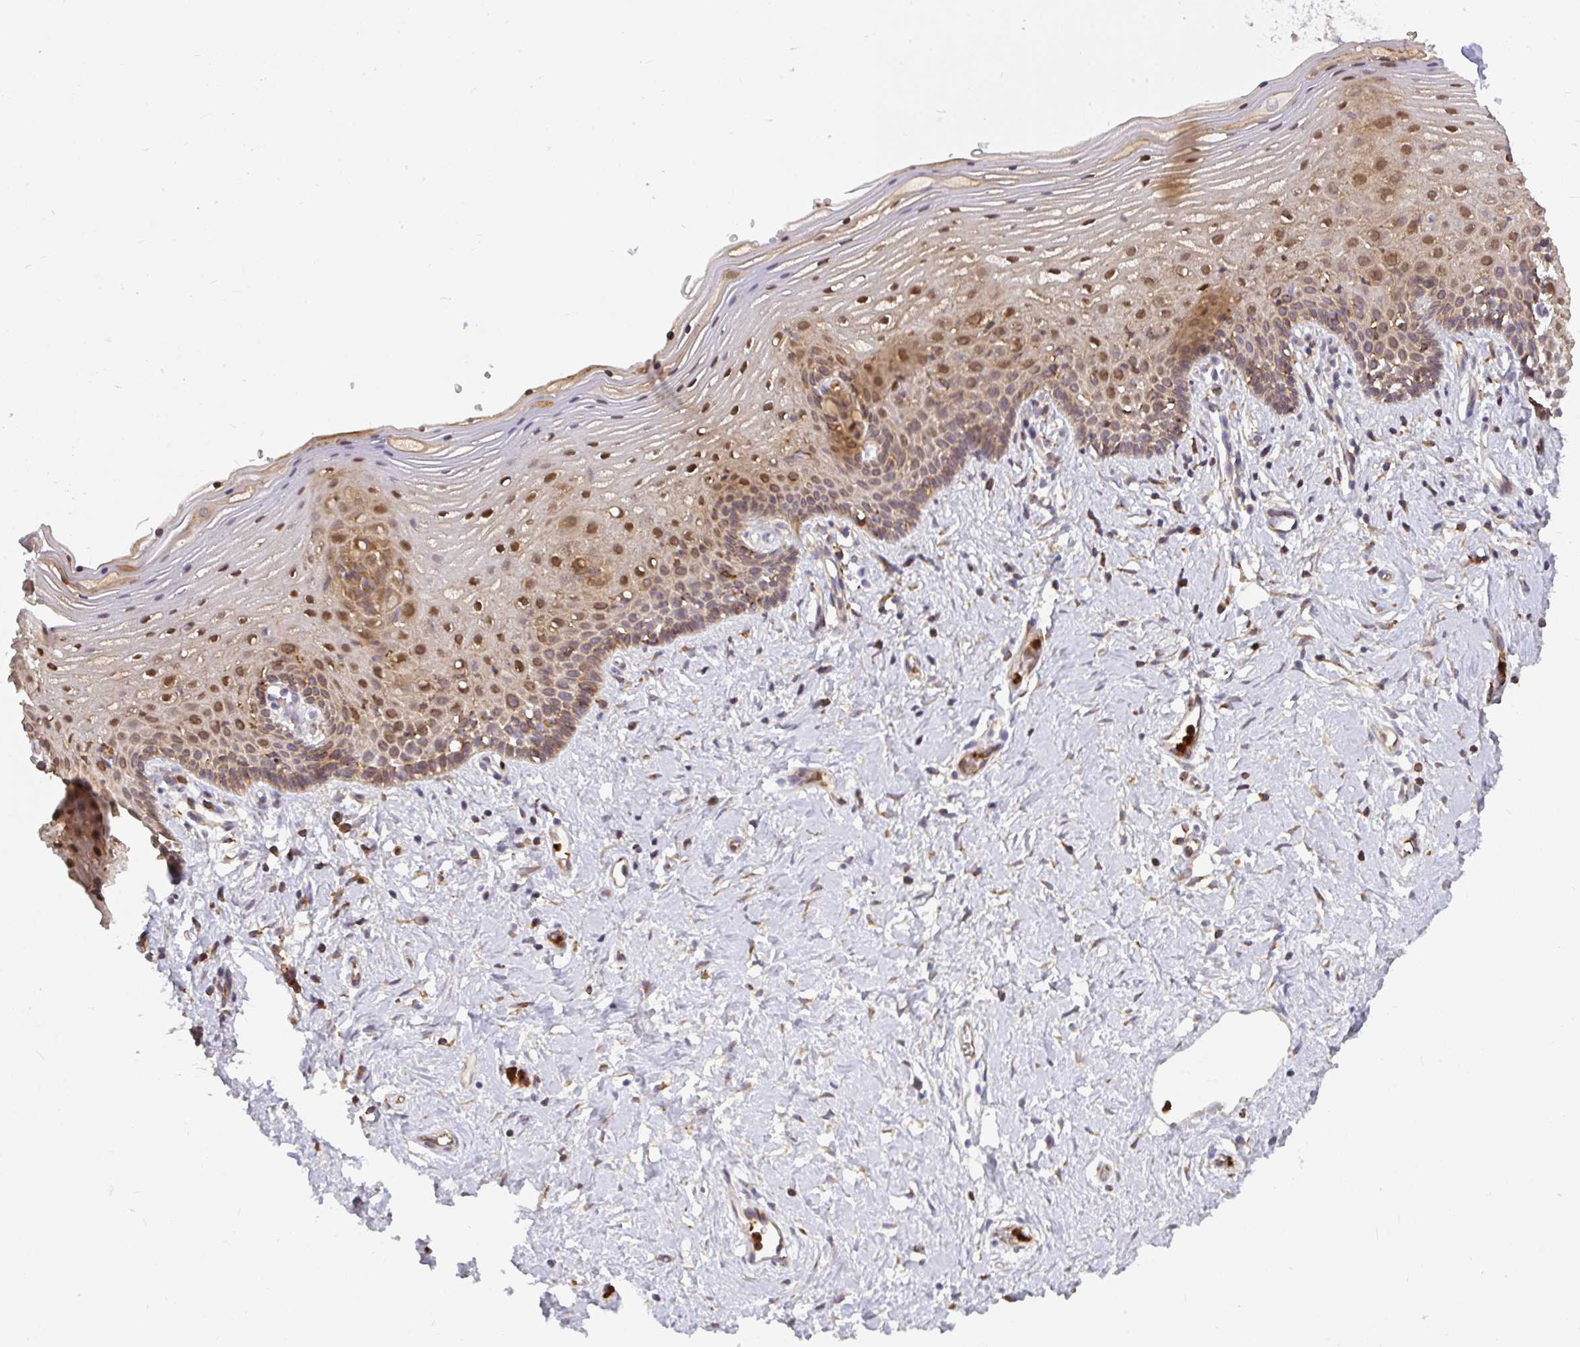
{"staining": {"intensity": "moderate", "quantity": ">75%", "location": "cytoplasmic/membranous,nuclear"}, "tissue": "vagina", "cell_type": "Squamous epithelial cells", "image_type": "normal", "snomed": [{"axis": "morphology", "description": "Normal tissue, NOS"}, {"axis": "topography", "description": "Vagina"}], "caption": "Vagina stained with immunohistochemistry (IHC) reveals moderate cytoplasmic/membranous,nuclear staining in approximately >75% of squamous epithelial cells.", "gene": "CSF3R", "patient": {"sex": "female", "age": 42}}